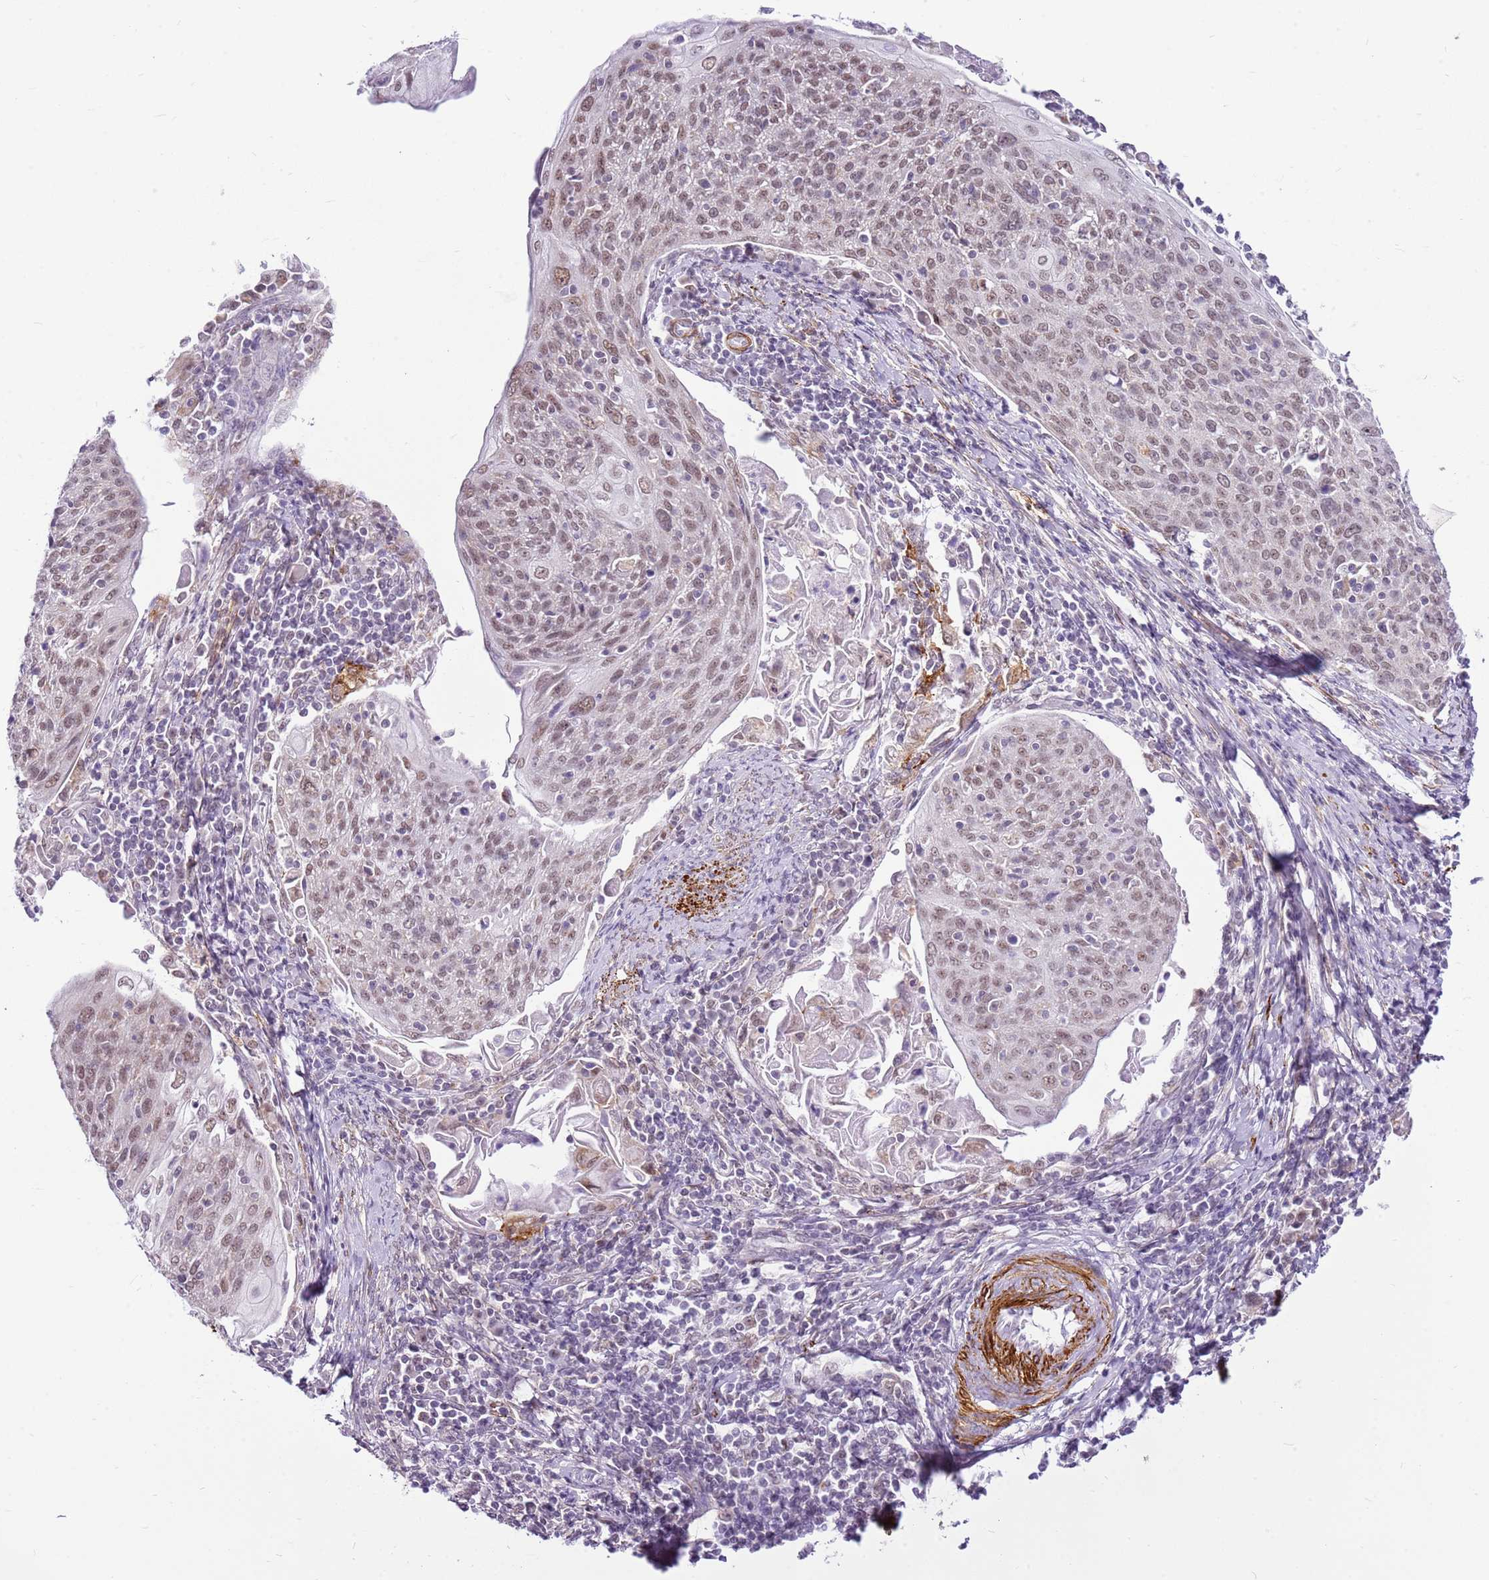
{"staining": {"intensity": "weak", "quantity": ">75%", "location": "nuclear"}, "tissue": "cervical cancer", "cell_type": "Tumor cells", "image_type": "cancer", "snomed": [{"axis": "morphology", "description": "Squamous cell carcinoma, NOS"}, {"axis": "topography", "description": "Cervix"}], "caption": "A brown stain labels weak nuclear staining of a protein in human cervical cancer tumor cells.", "gene": "SMIM4", "patient": {"sex": "female", "age": 67}}